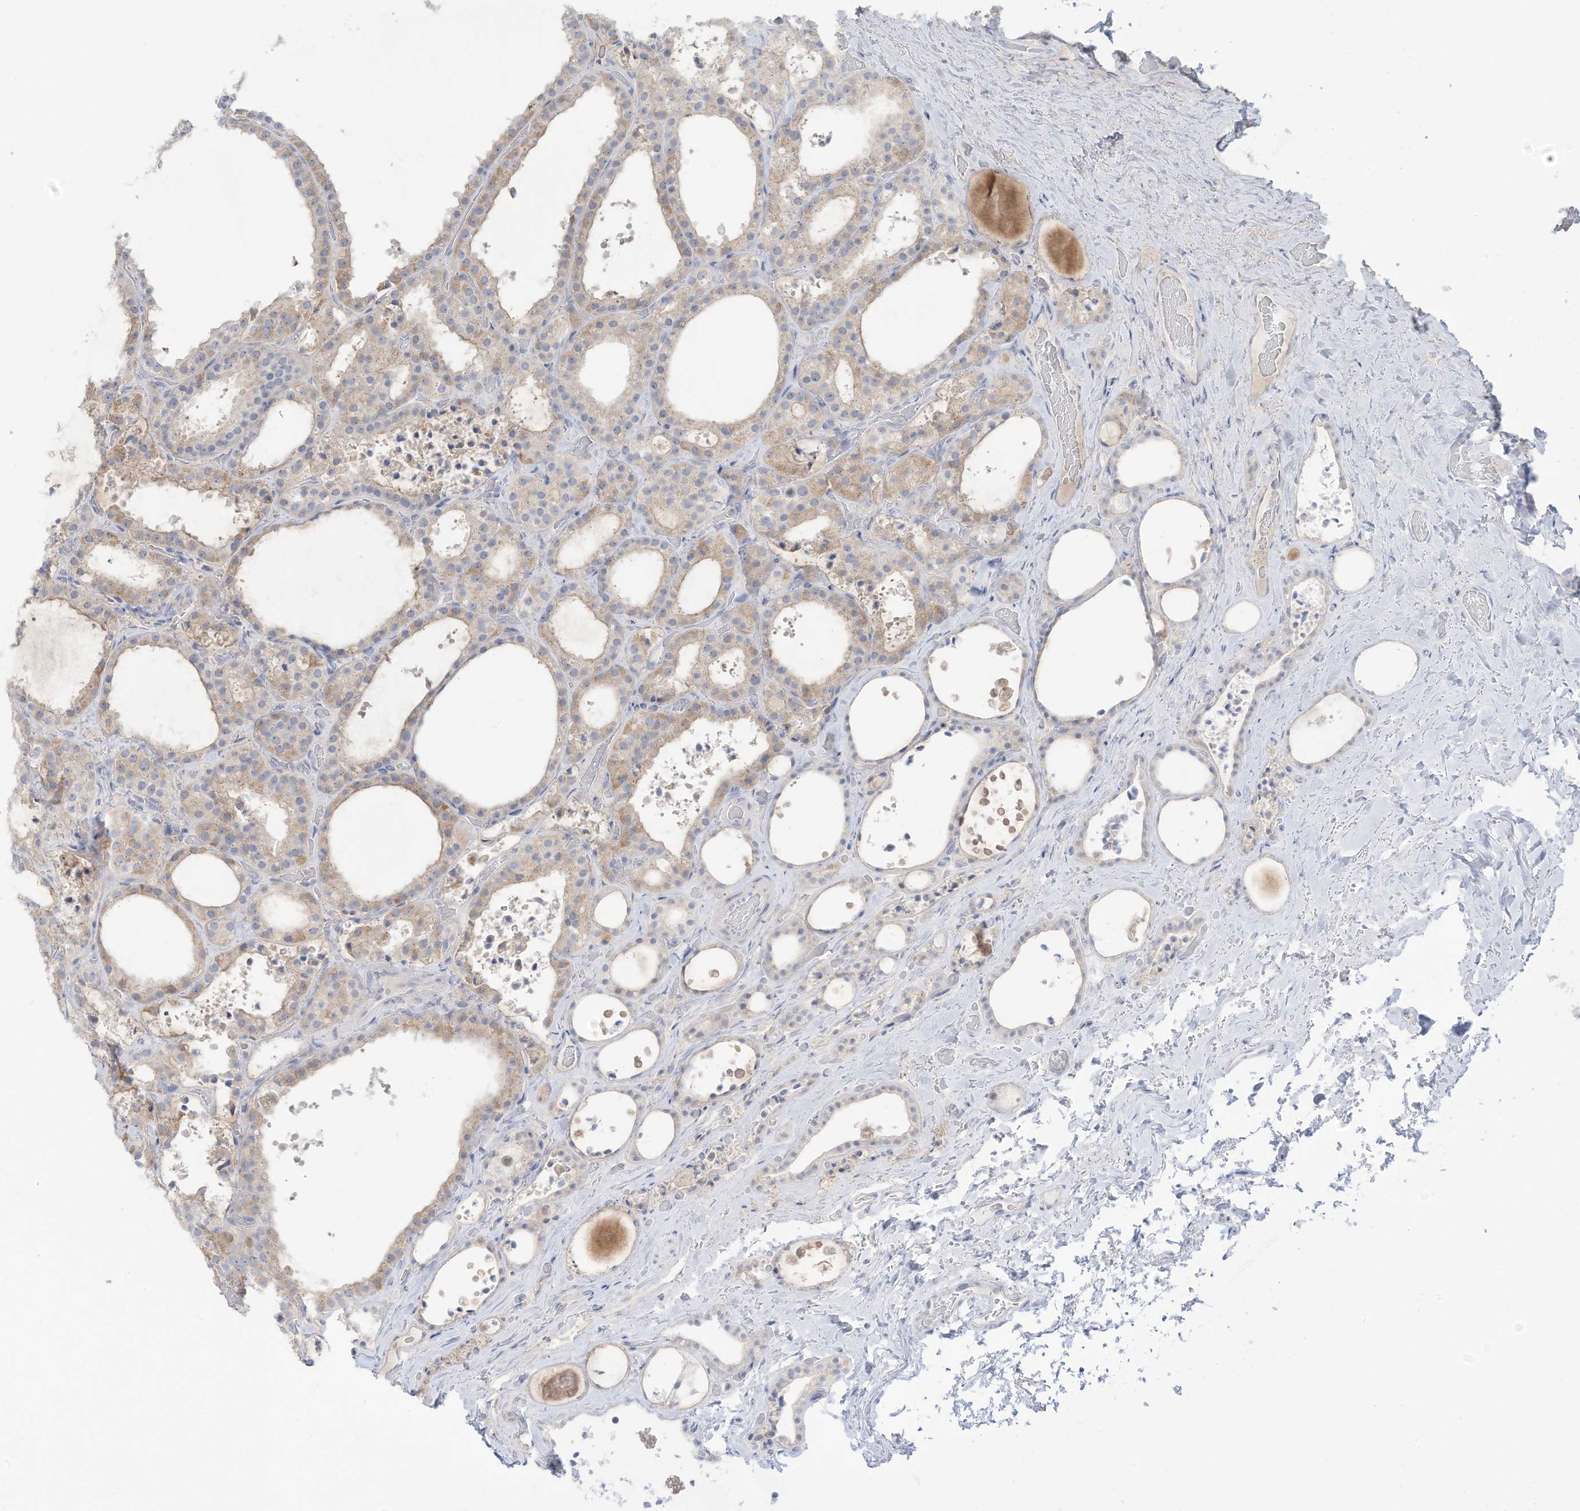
{"staining": {"intensity": "weak", "quantity": ">75%", "location": "cytoplasmic/membranous"}, "tissue": "thyroid cancer", "cell_type": "Tumor cells", "image_type": "cancer", "snomed": [{"axis": "morphology", "description": "Papillary adenocarcinoma, NOS"}, {"axis": "topography", "description": "Thyroid gland"}], "caption": "Protein staining of thyroid cancer tissue shows weak cytoplasmic/membranous expression in approximately >75% of tumor cells.", "gene": "OGT", "patient": {"sex": "male", "age": 77}}